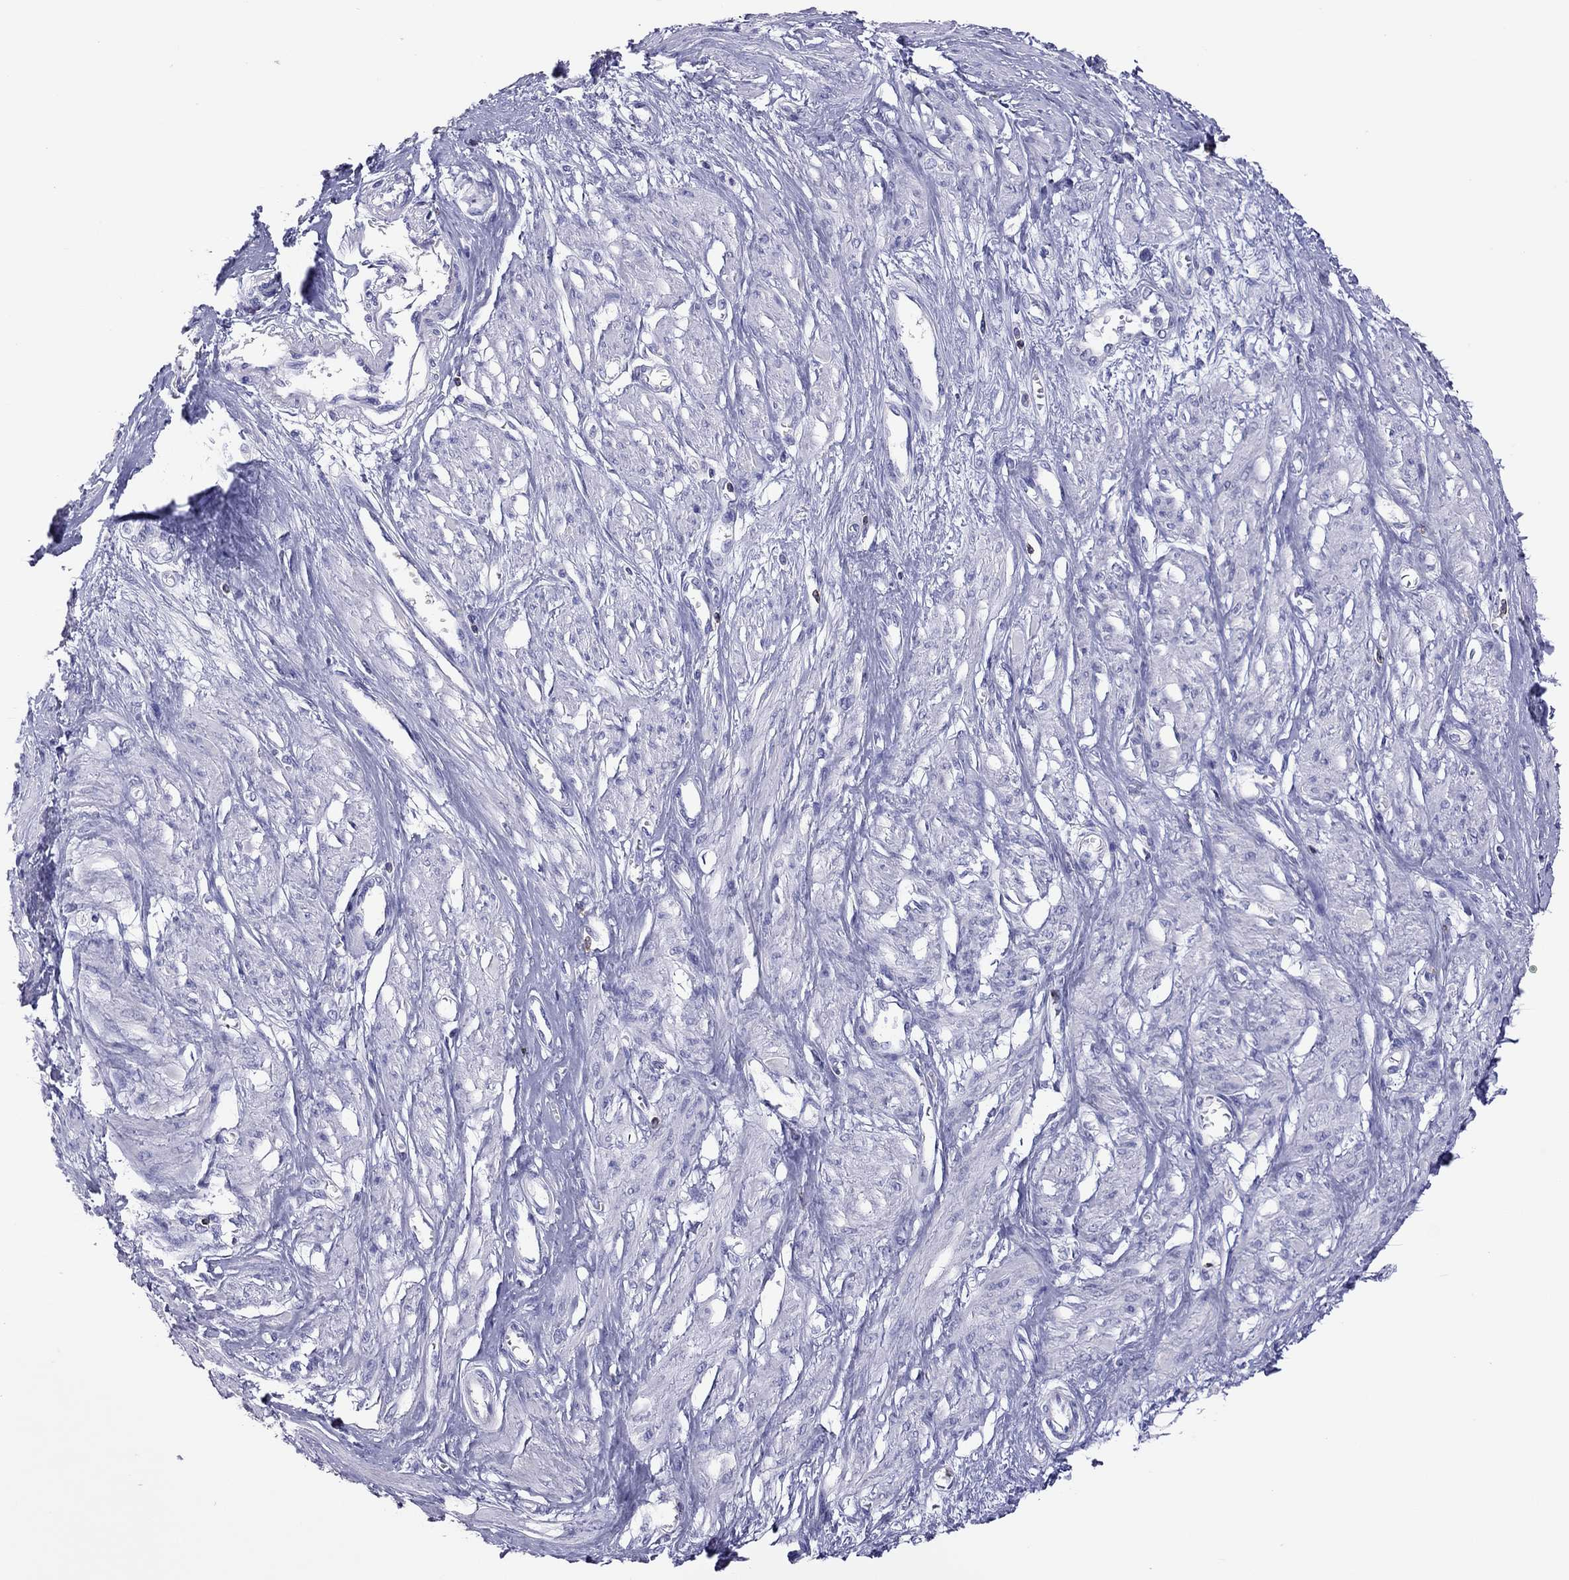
{"staining": {"intensity": "negative", "quantity": "none", "location": "none"}, "tissue": "smooth muscle", "cell_type": "Smooth muscle cells", "image_type": "normal", "snomed": [{"axis": "morphology", "description": "Normal tissue, NOS"}, {"axis": "topography", "description": "Smooth muscle"}, {"axis": "topography", "description": "Uterus"}], "caption": "High power microscopy photomicrograph of an immunohistochemistry (IHC) photomicrograph of unremarkable smooth muscle, revealing no significant staining in smooth muscle cells. (Stains: DAB (3,3'-diaminobenzidine) immunohistochemistry with hematoxylin counter stain, Microscopy: brightfield microscopy at high magnification).", "gene": "ENSG00000288637", "patient": {"sex": "female", "age": 39}}